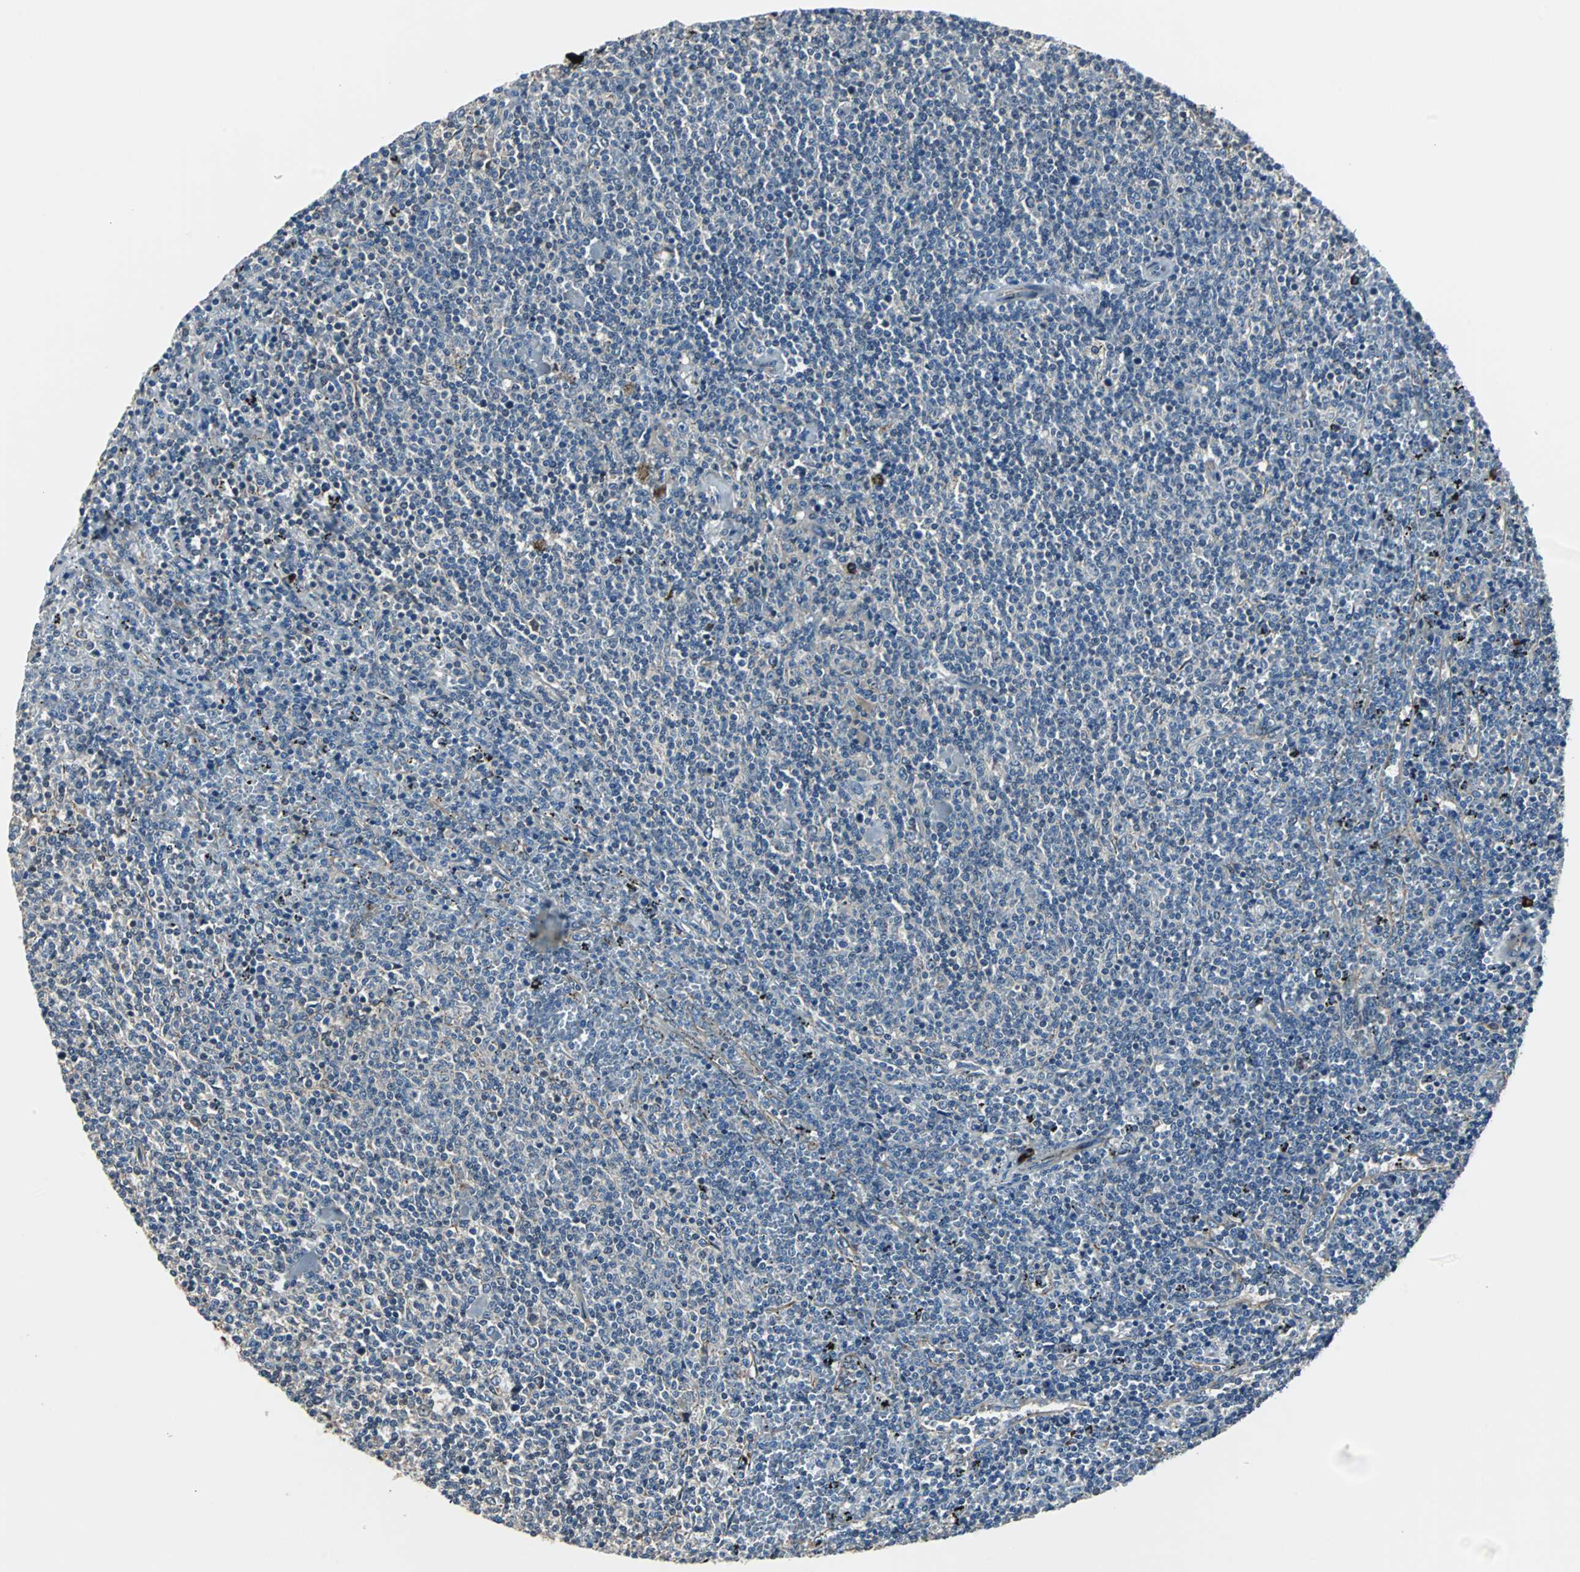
{"staining": {"intensity": "negative", "quantity": "none", "location": "none"}, "tissue": "lymphoma", "cell_type": "Tumor cells", "image_type": "cancer", "snomed": [{"axis": "morphology", "description": "Malignant lymphoma, non-Hodgkin's type, Low grade"}, {"axis": "topography", "description": "Spleen"}], "caption": "Micrograph shows no protein positivity in tumor cells of malignant lymphoma, non-Hodgkin's type (low-grade) tissue. (Immunohistochemistry, brightfield microscopy, high magnification).", "gene": "CHP1", "patient": {"sex": "female", "age": 50}}